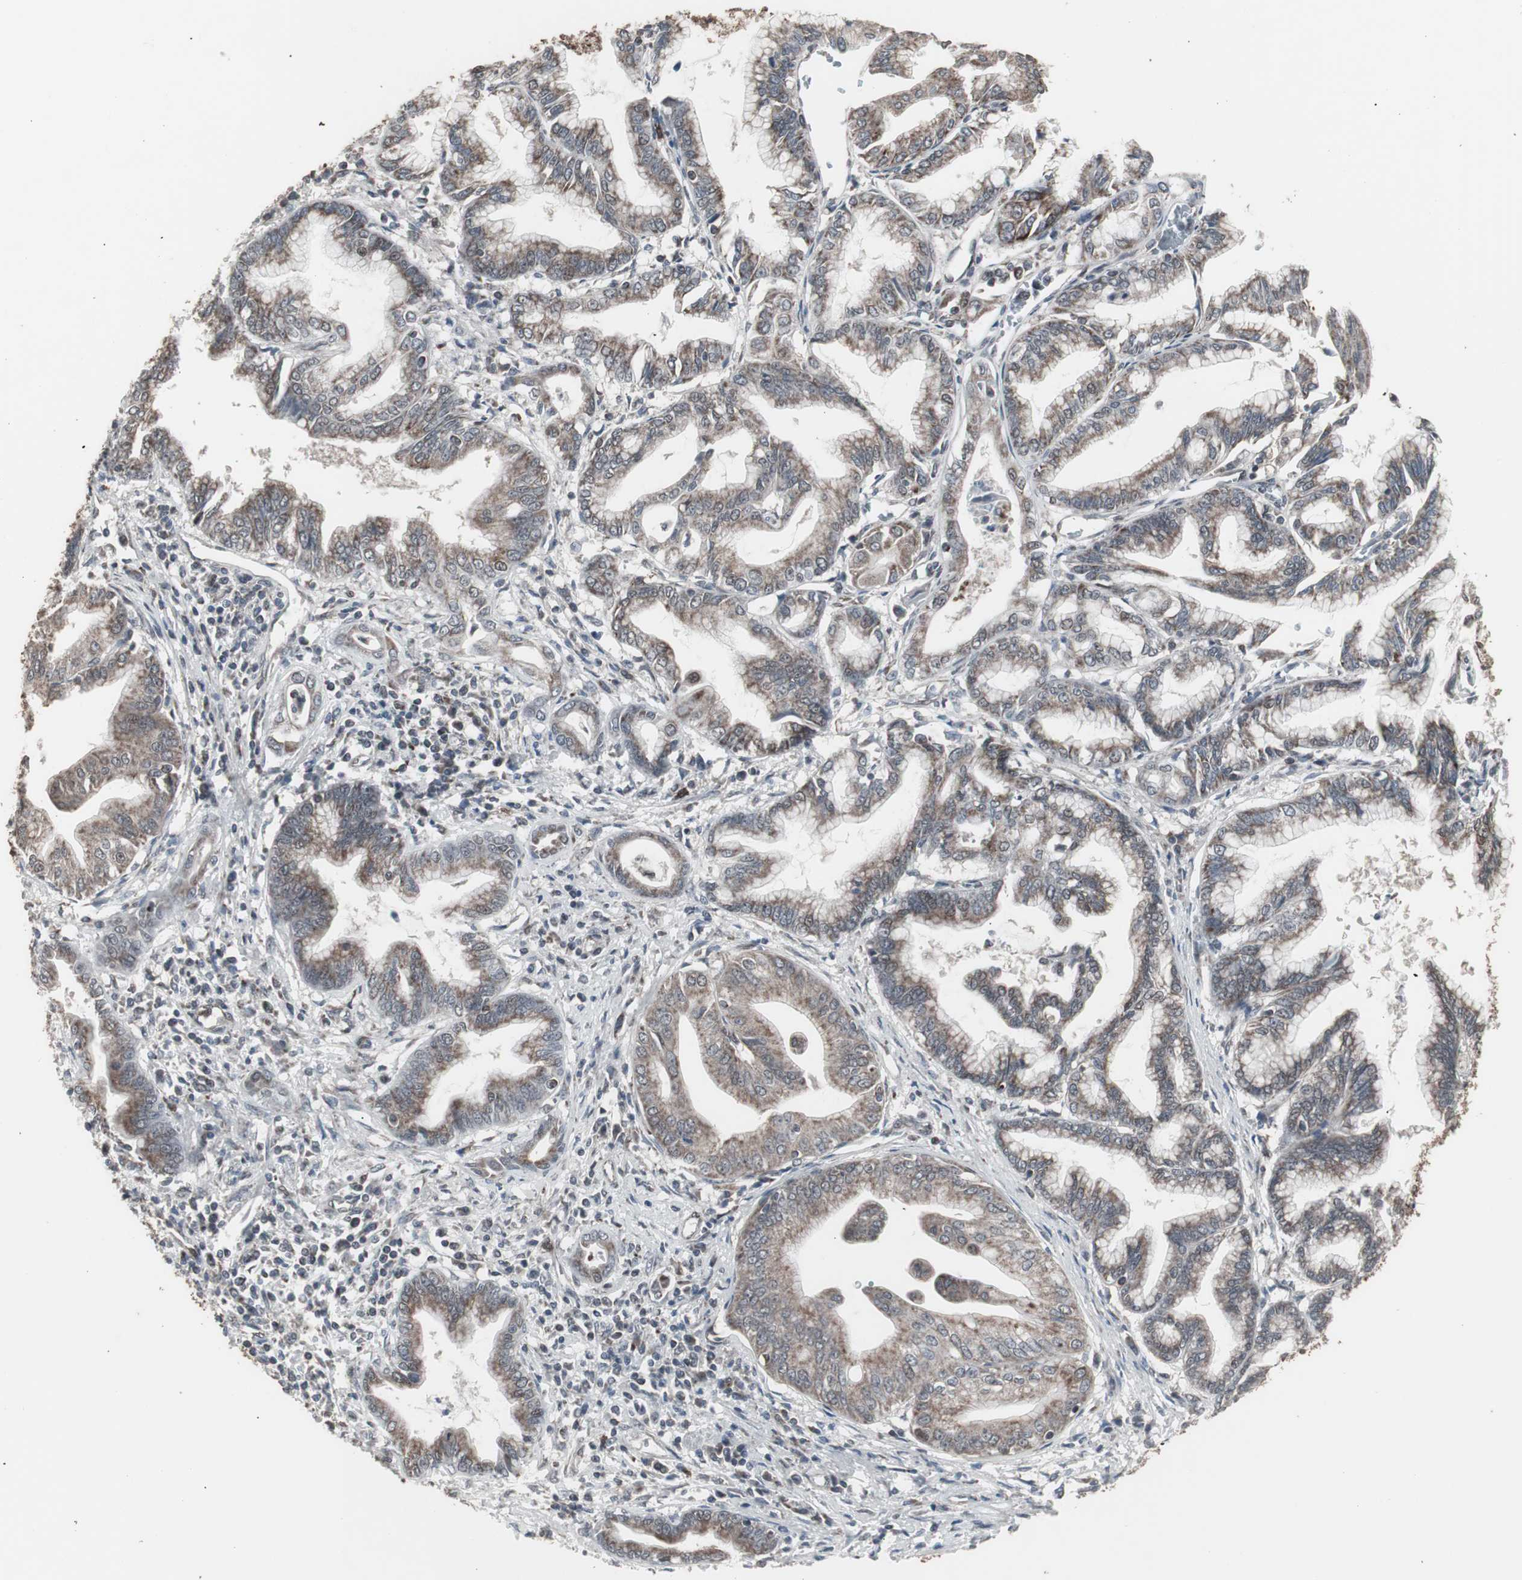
{"staining": {"intensity": "weak", "quantity": ">75%", "location": "cytoplasmic/membranous"}, "tissue": "pancreatic cancer", "cell_type": "Tumor cells", "image_type": "cancer", "snomed": [{"axis": "morphology", "description": "Adenocarcinoma, NOS"}, {"axis": "topography", "description": "Pancreas"}], "caption": "Pancreatic cancer stained with a protein marker shows weak staining in tumor cells.", "gene": "RXRA", "patient": {"sex": "female", "age": 64}}